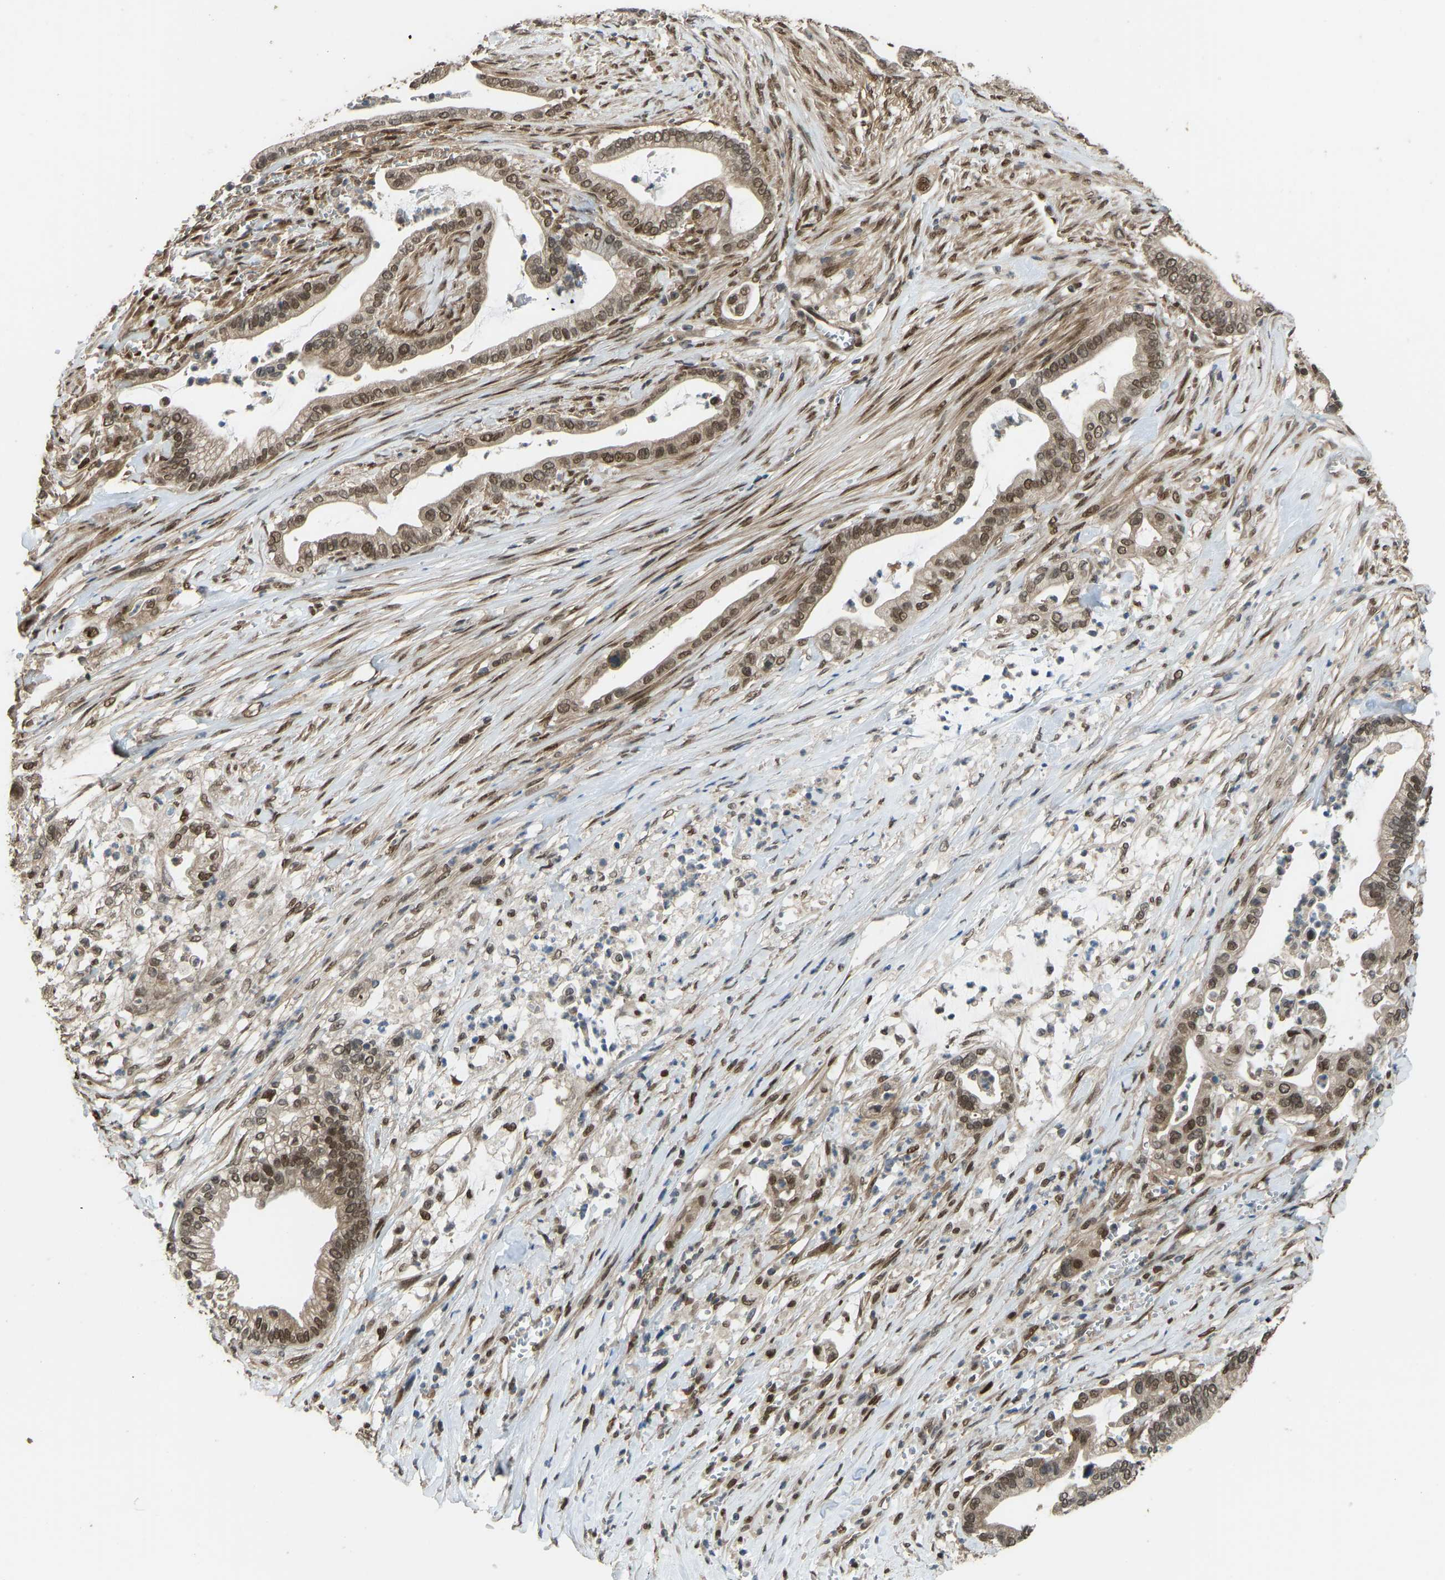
{"staining": {"intensity": "moderate", "quantity": ">75%", "location": "cytoplasmic/membranous,nuclear"}, "tissue": "pancreatic cancer", "cell_type": "Tumor cells", "image_type": "cancer", "snomed": [{"axis": "morphology", "description": "Adenocarcinoma, NOS"}, {"axis": "topography", "description": "Pancreas"}], "caption": "A histopathology image of pancreatic cancer (adenocarcinoma) stained for a protein reveals moderate cytoplasmic/membranous and nuclear brown staining in tumor cells.", "gene": "KPNA6", "patient": {"sex": "male", "age": 69}}